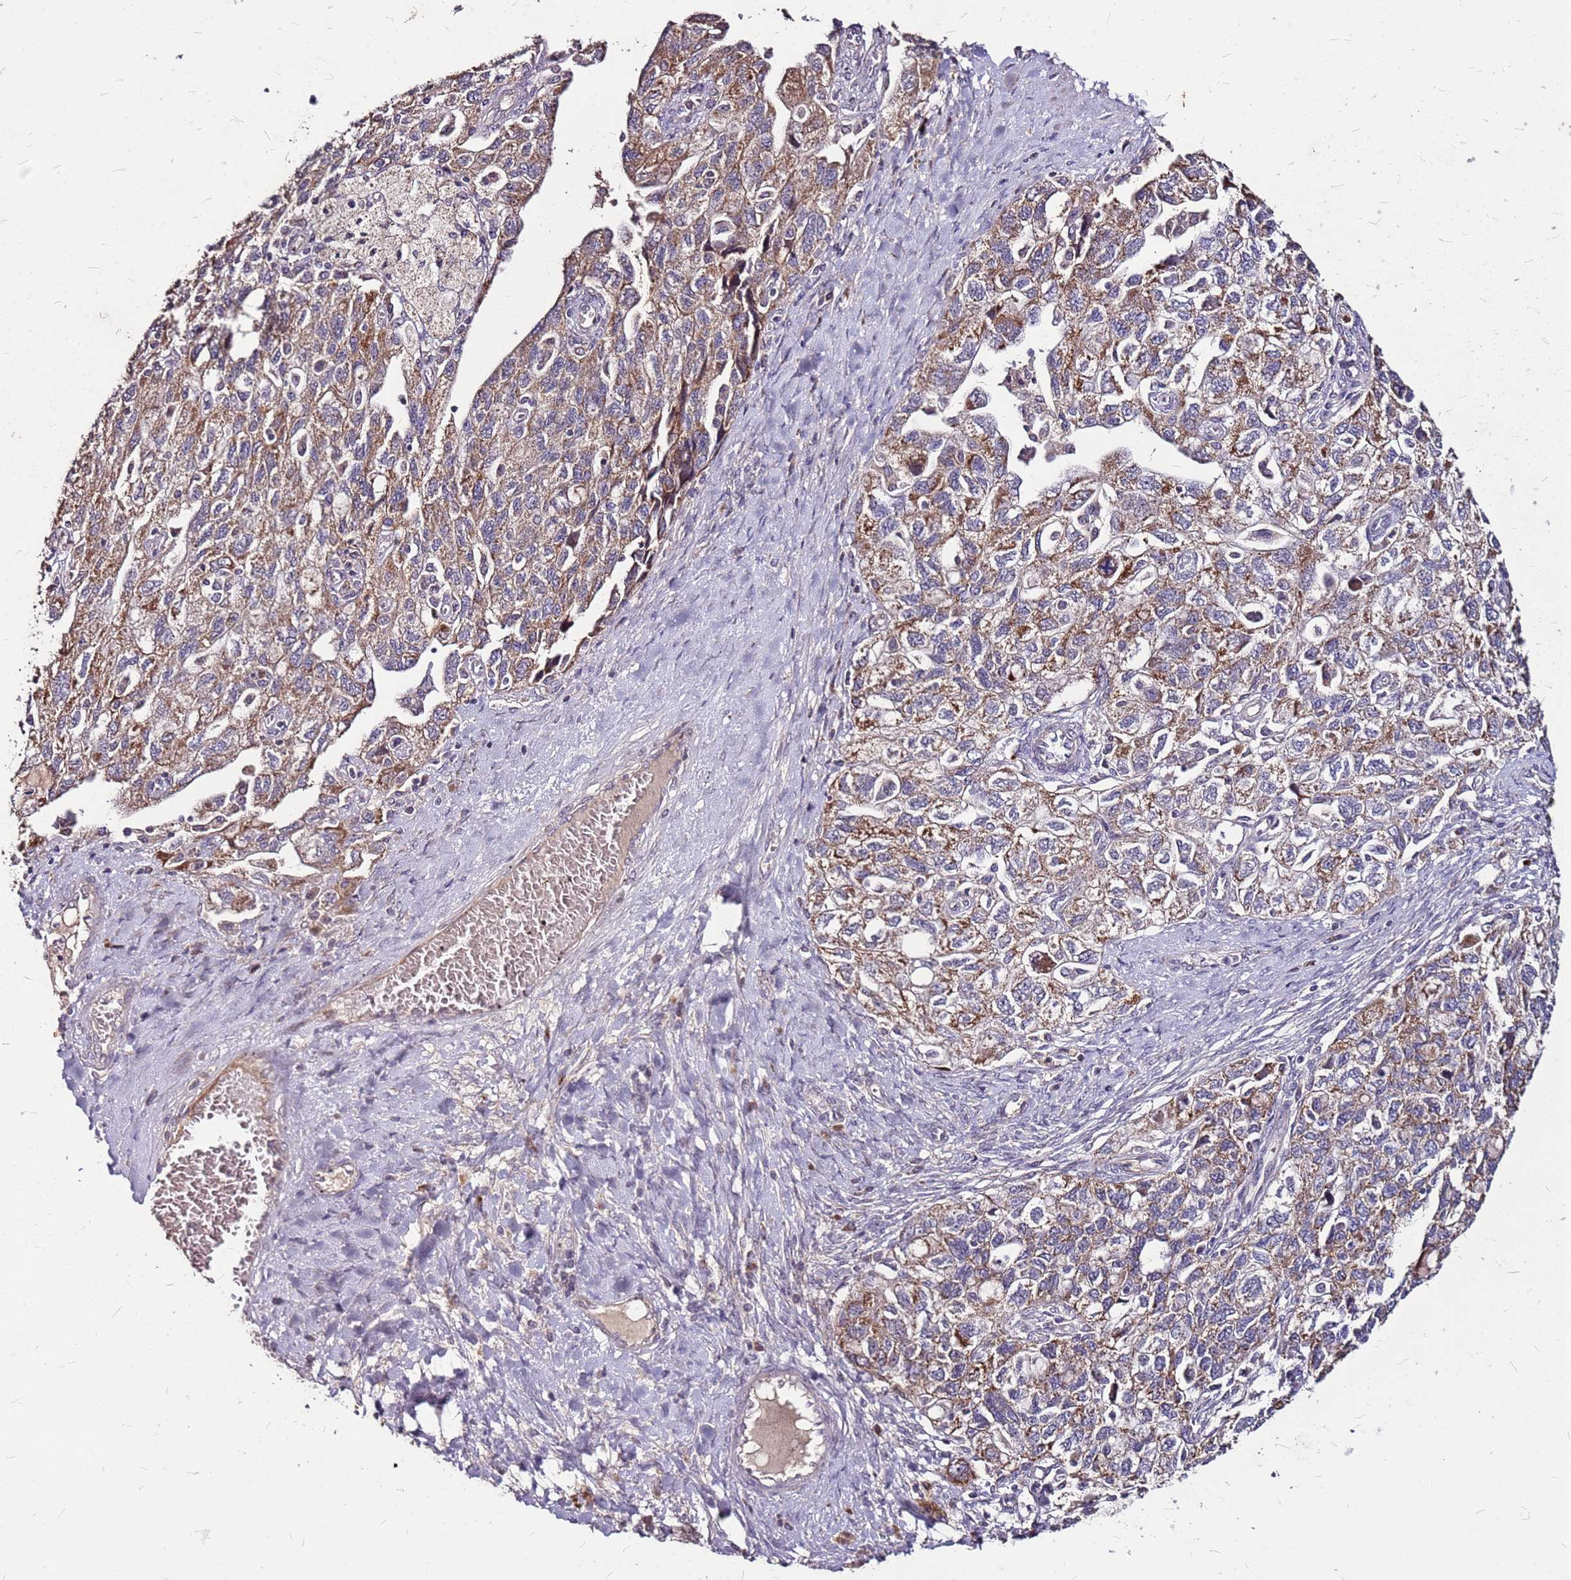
{"staining": {"intensity": "moderate", "quantity": ">75%", "location": "cytoplasmic/membranous"}, "tissue": "ovarian cancer", "cell_type": "Tumor cells", "image_type": "cancer", "snomed": [{"axis": "morphology", "description": "Carcinoma, NOS"}, {"axis": "morphology", "description": "Cystadenocarcinoma, serous, NOS"}, {"axis": "topography", "description": "Ovary"}], "caption": "This histopathology image shows IHC staining of carcinoma (ovarian), with medium moderate cytoplasmic/membranous expression in about >75% of tumor cells.", "gene": "DCDC2C", "patient": {"sex": "female", "age": 69}}